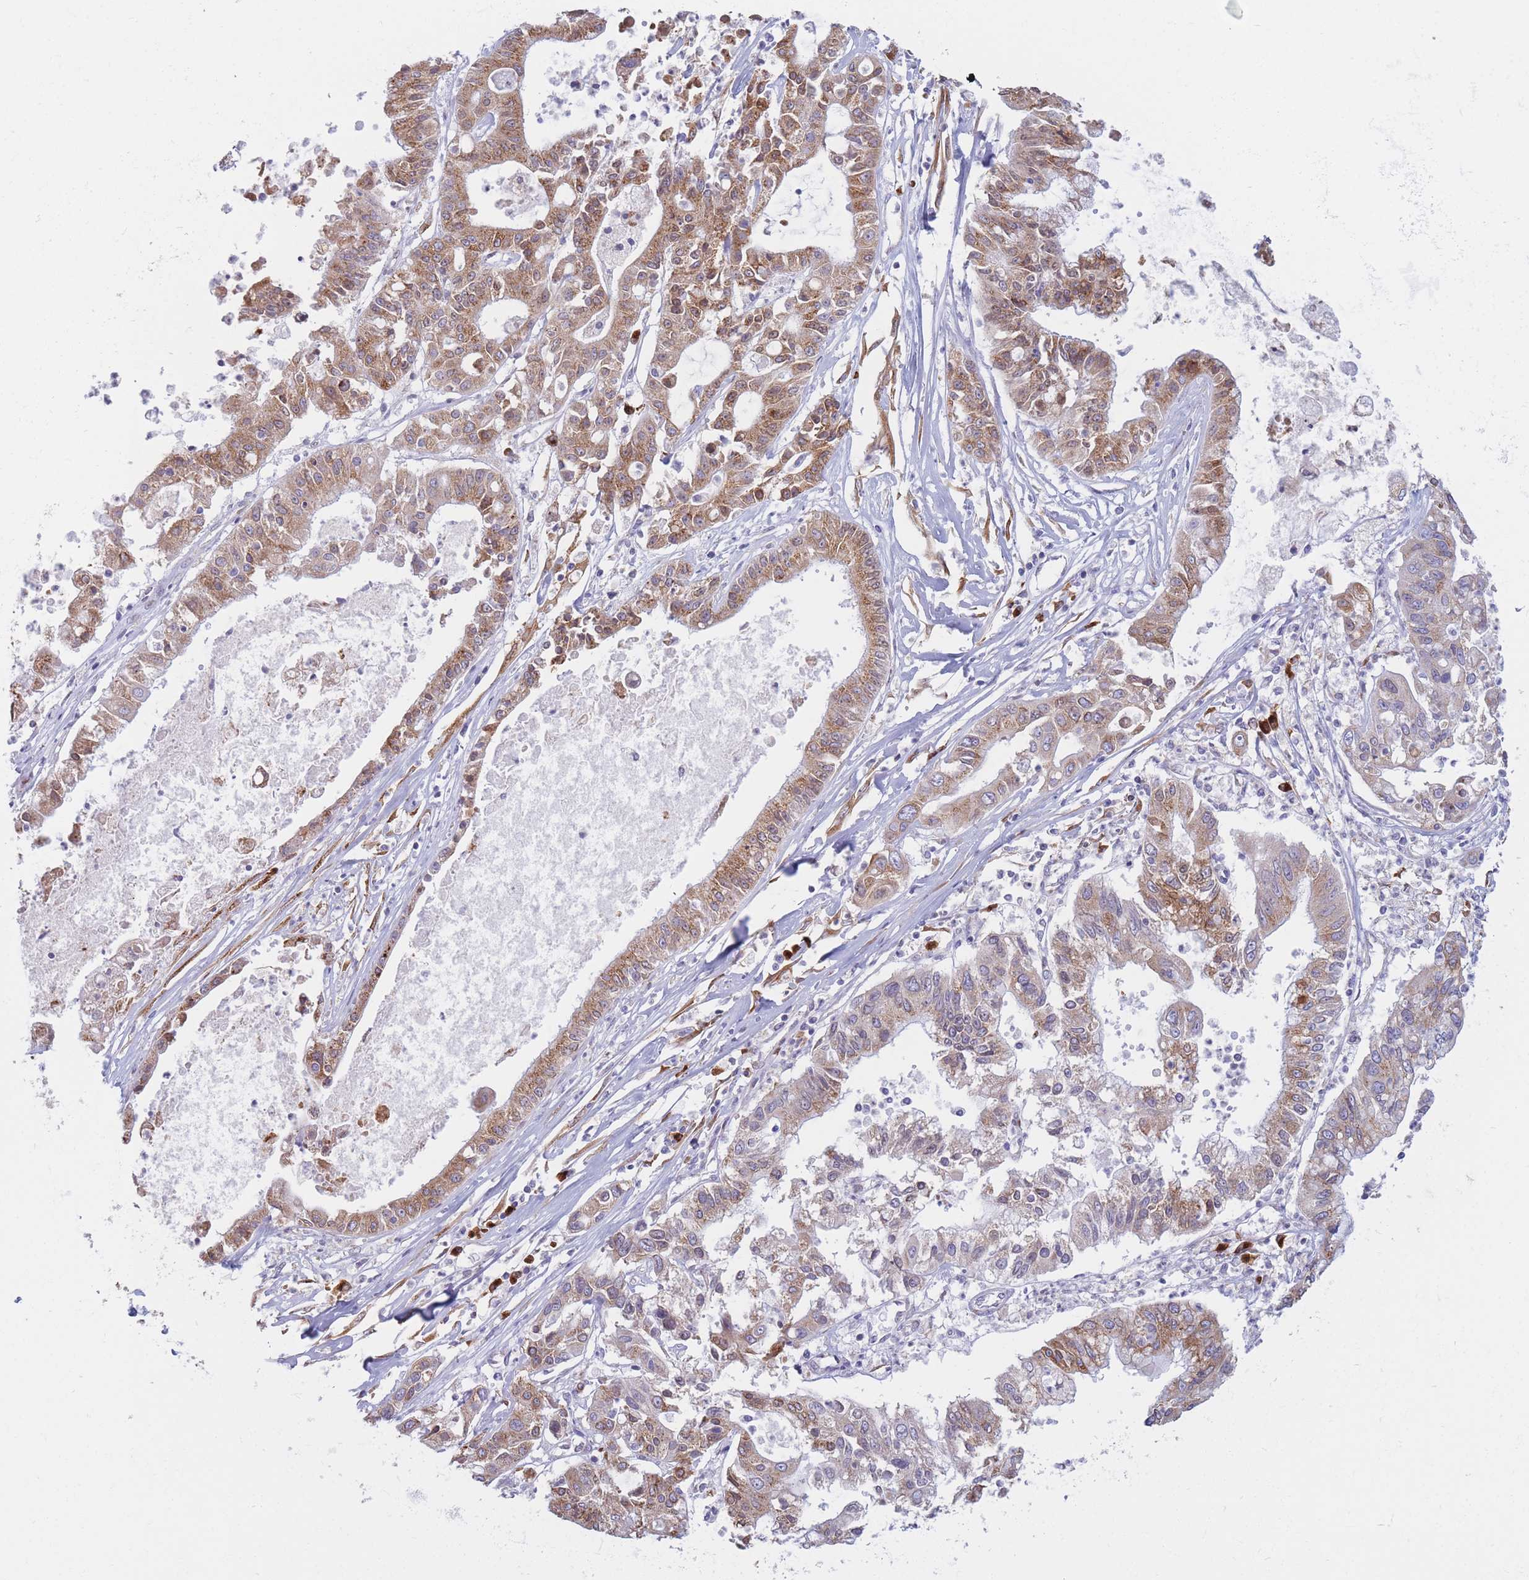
{"staining": {"intensity": "moderate", "quantity": ">75%", "location": "cytoplasmic/membranous"}, "tissue": "ovarian cancer", "cell_type": "Tumor cells", "image_type": "cancer", "snomed": [{"axis": "morphology", "description": "Cystadenocarcinoma, mucinous, NOS"}, {"axis": "topography", "description": "Ovary"}], "caption": "This image reveals IHC staining of ovarian mucinous cystadenocarcinoma, with medium moderate cytoplasmic/membranous staining in about >75% of tumor cells.", "gene": "MRPL30", "patient": {"sex": "female", "age": 70}}